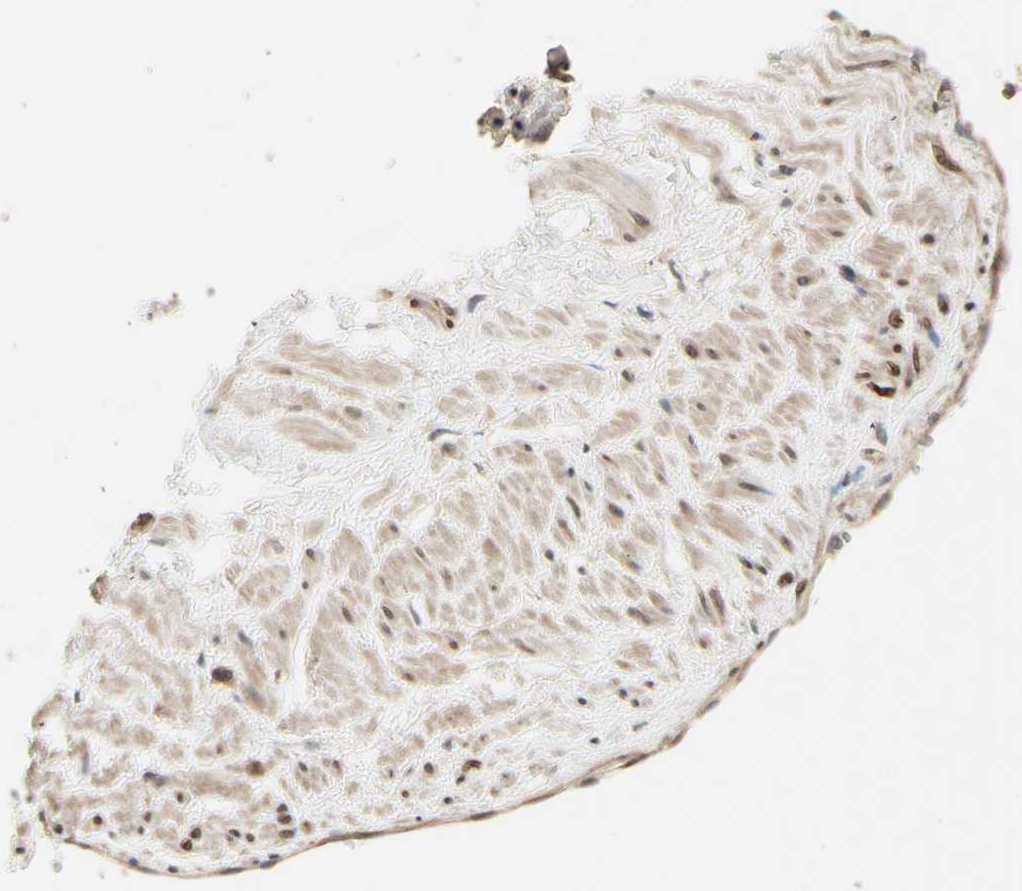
{"staining": {"intensity": "weak", "quantity": ">75%", "location": "cytoplasmic/membranous"}, "tissue": "adipose tissue", "cell_type": "Adipocytes", "image_type": "normal", "snomed": [{"axis": "morphology", "description": "Normal tissue, NOS"}, {"axis": "topography", "description": "Soft tissue"}, {"axis": "topography", "description": "Vascular tissue"}], "caption": "Immunohistochemical staining of normal adipose tissue exhibits >75% levels of weak cytoplasmic/membranous protein positivity in about >75% of adipocytes.", "gene": "OXSR1", "patient": {"sex": "female", "age": 35}}